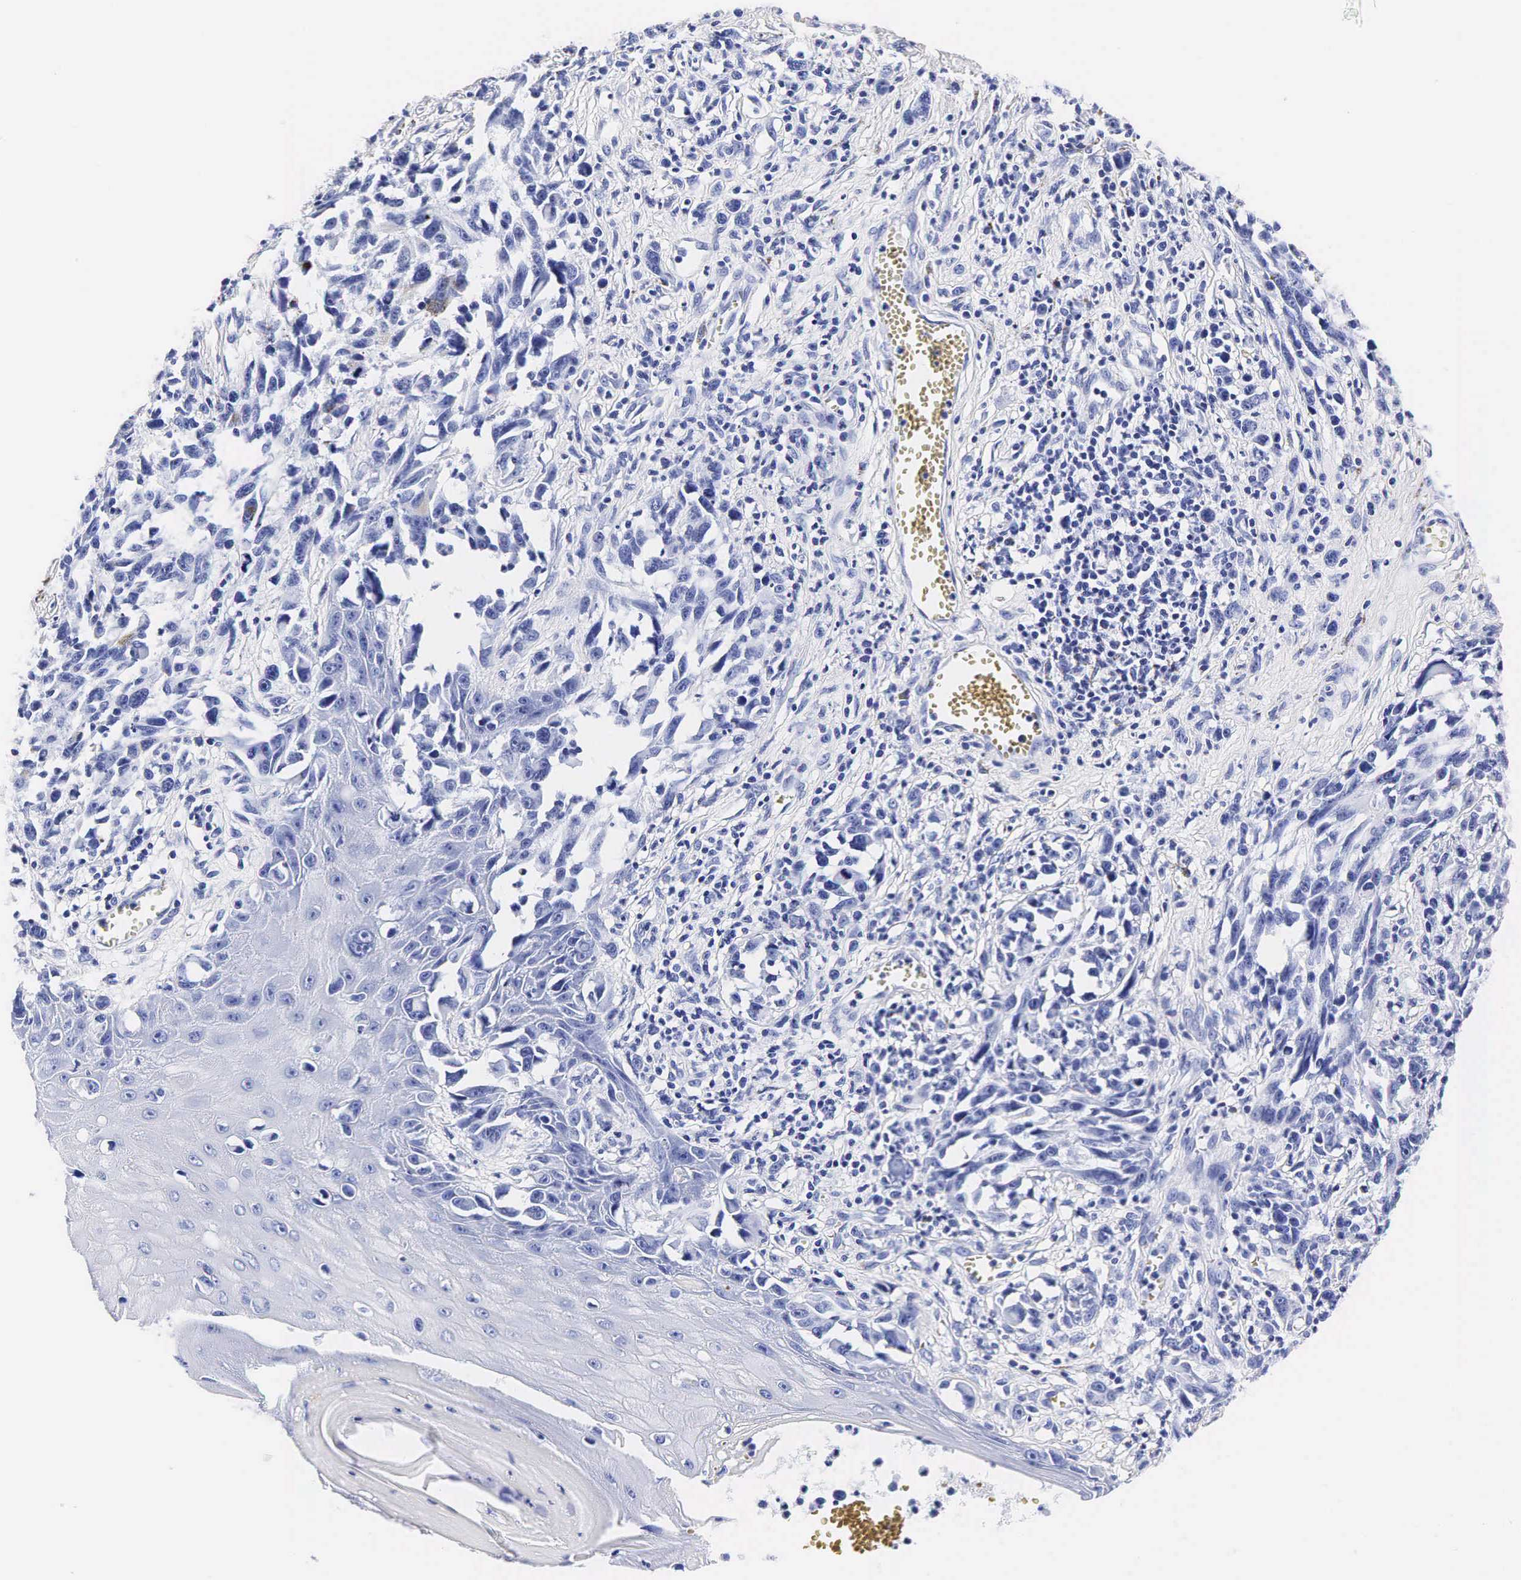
{"staining": {"intensity": "negative", "quantity": "none", "location": "none"}, "tissue": "melanoma", "cell_type": "Tumor cells", "image_type": "cancer", "snomed": [{"axis": "morphology", "description": "Malignant melanoma, NOS"}, {"axis": "topography", "description": "Skin"}], "caption": "An immunohistochemistry photomicrograph of malignant melanoma is shown. There is no staining in tumor cells of malignant melanoma.", "gene": "KLK3", "patient": {"sex": "female", "age": 82}}